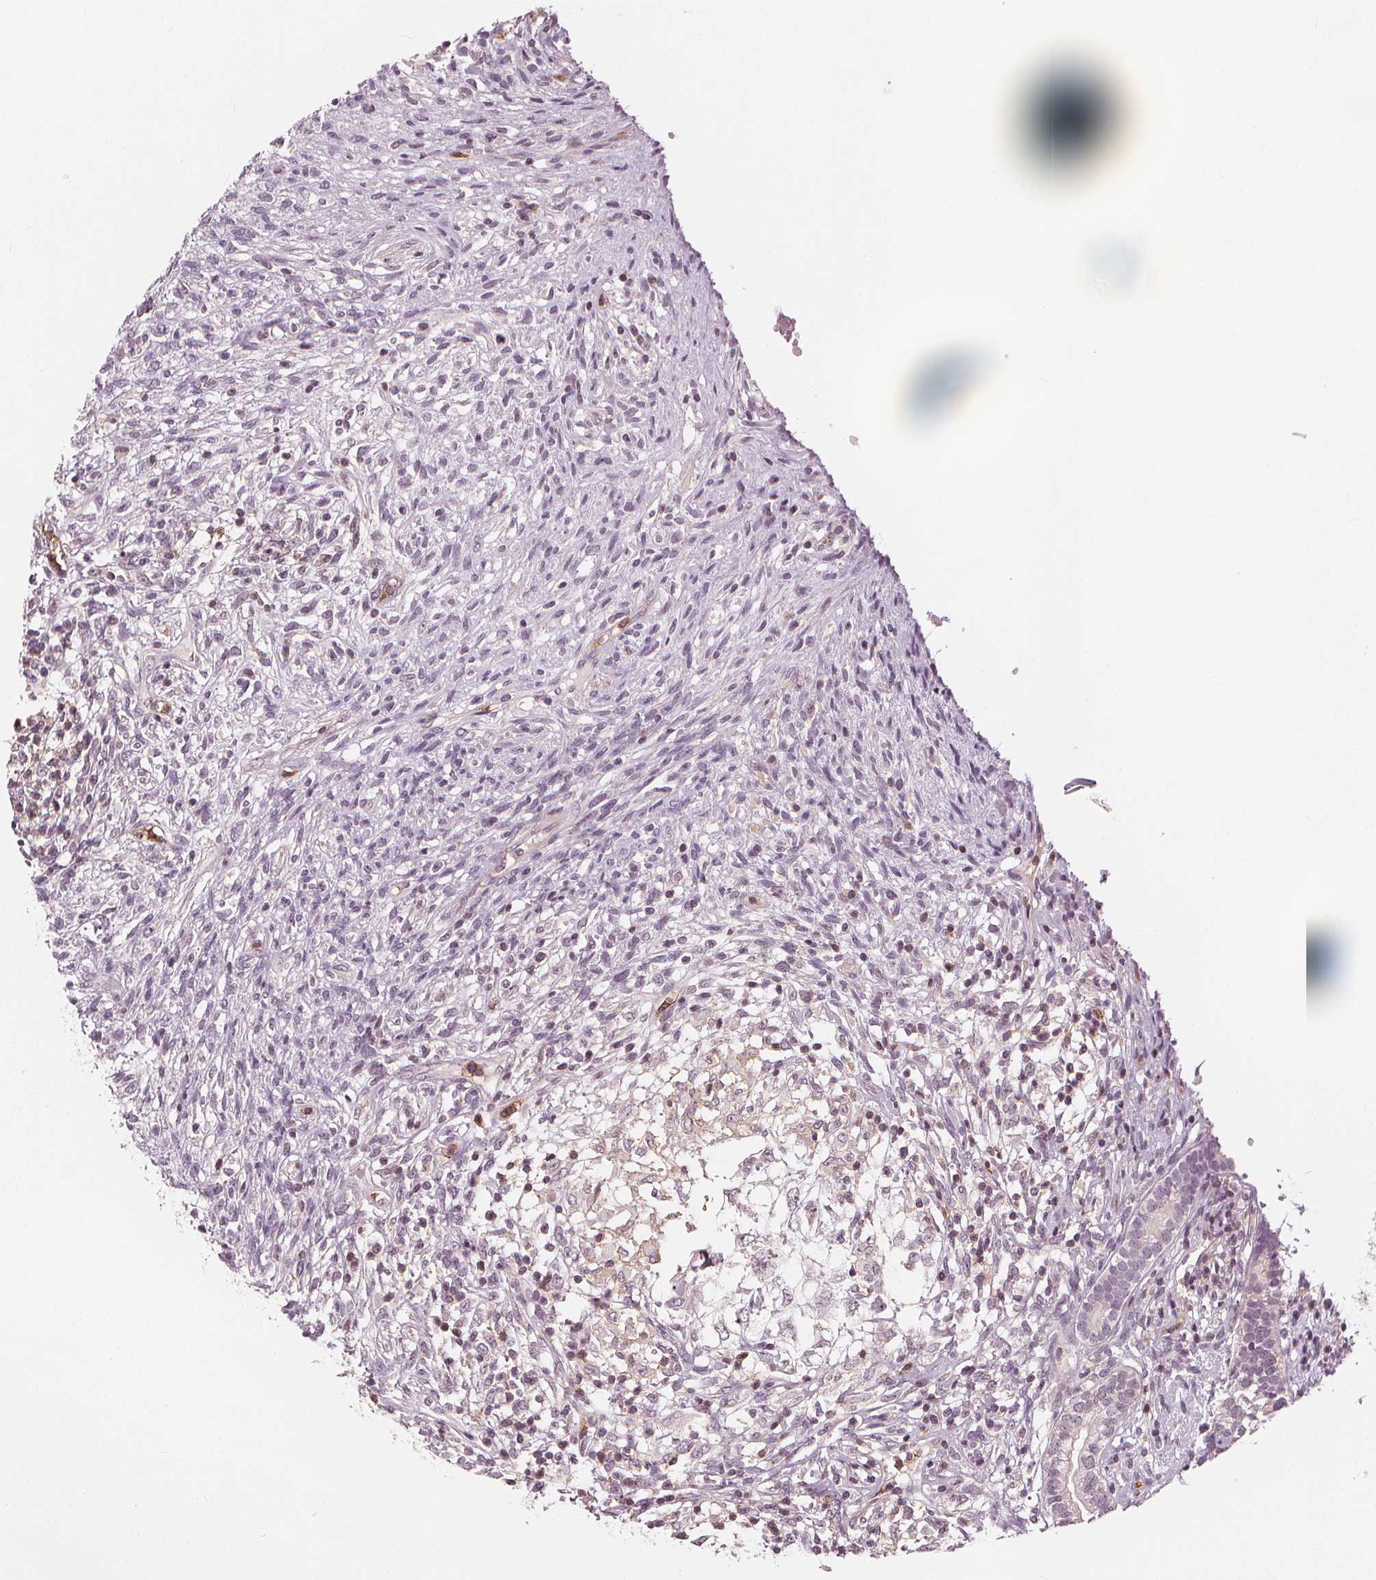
{"staining": {"intensity": "negative", "quantity": "none", "location": "none"}, "tissue": "testis cancer", "cell_type": "Tumor cells", "image_type": "cancer", "snomed": [{"axis": "morphology", "description": "Seminoma, NOS"}, {"axis": "morphology", "description": "Carcinoma, Embryonal, NOS"}, {"axis": "topography", "description": "Testis"}], "caption": "The immunohistochemistry photomicrograph has no significant expression in tumor cells of embryonal carcinoma (testis) tissue. The staining is performed using DAB brown chromogen with nuclei counter-stained in using hematoxylin.", "gene": "SLC34A1", "patient": {"sex": "male", "age": 41}}